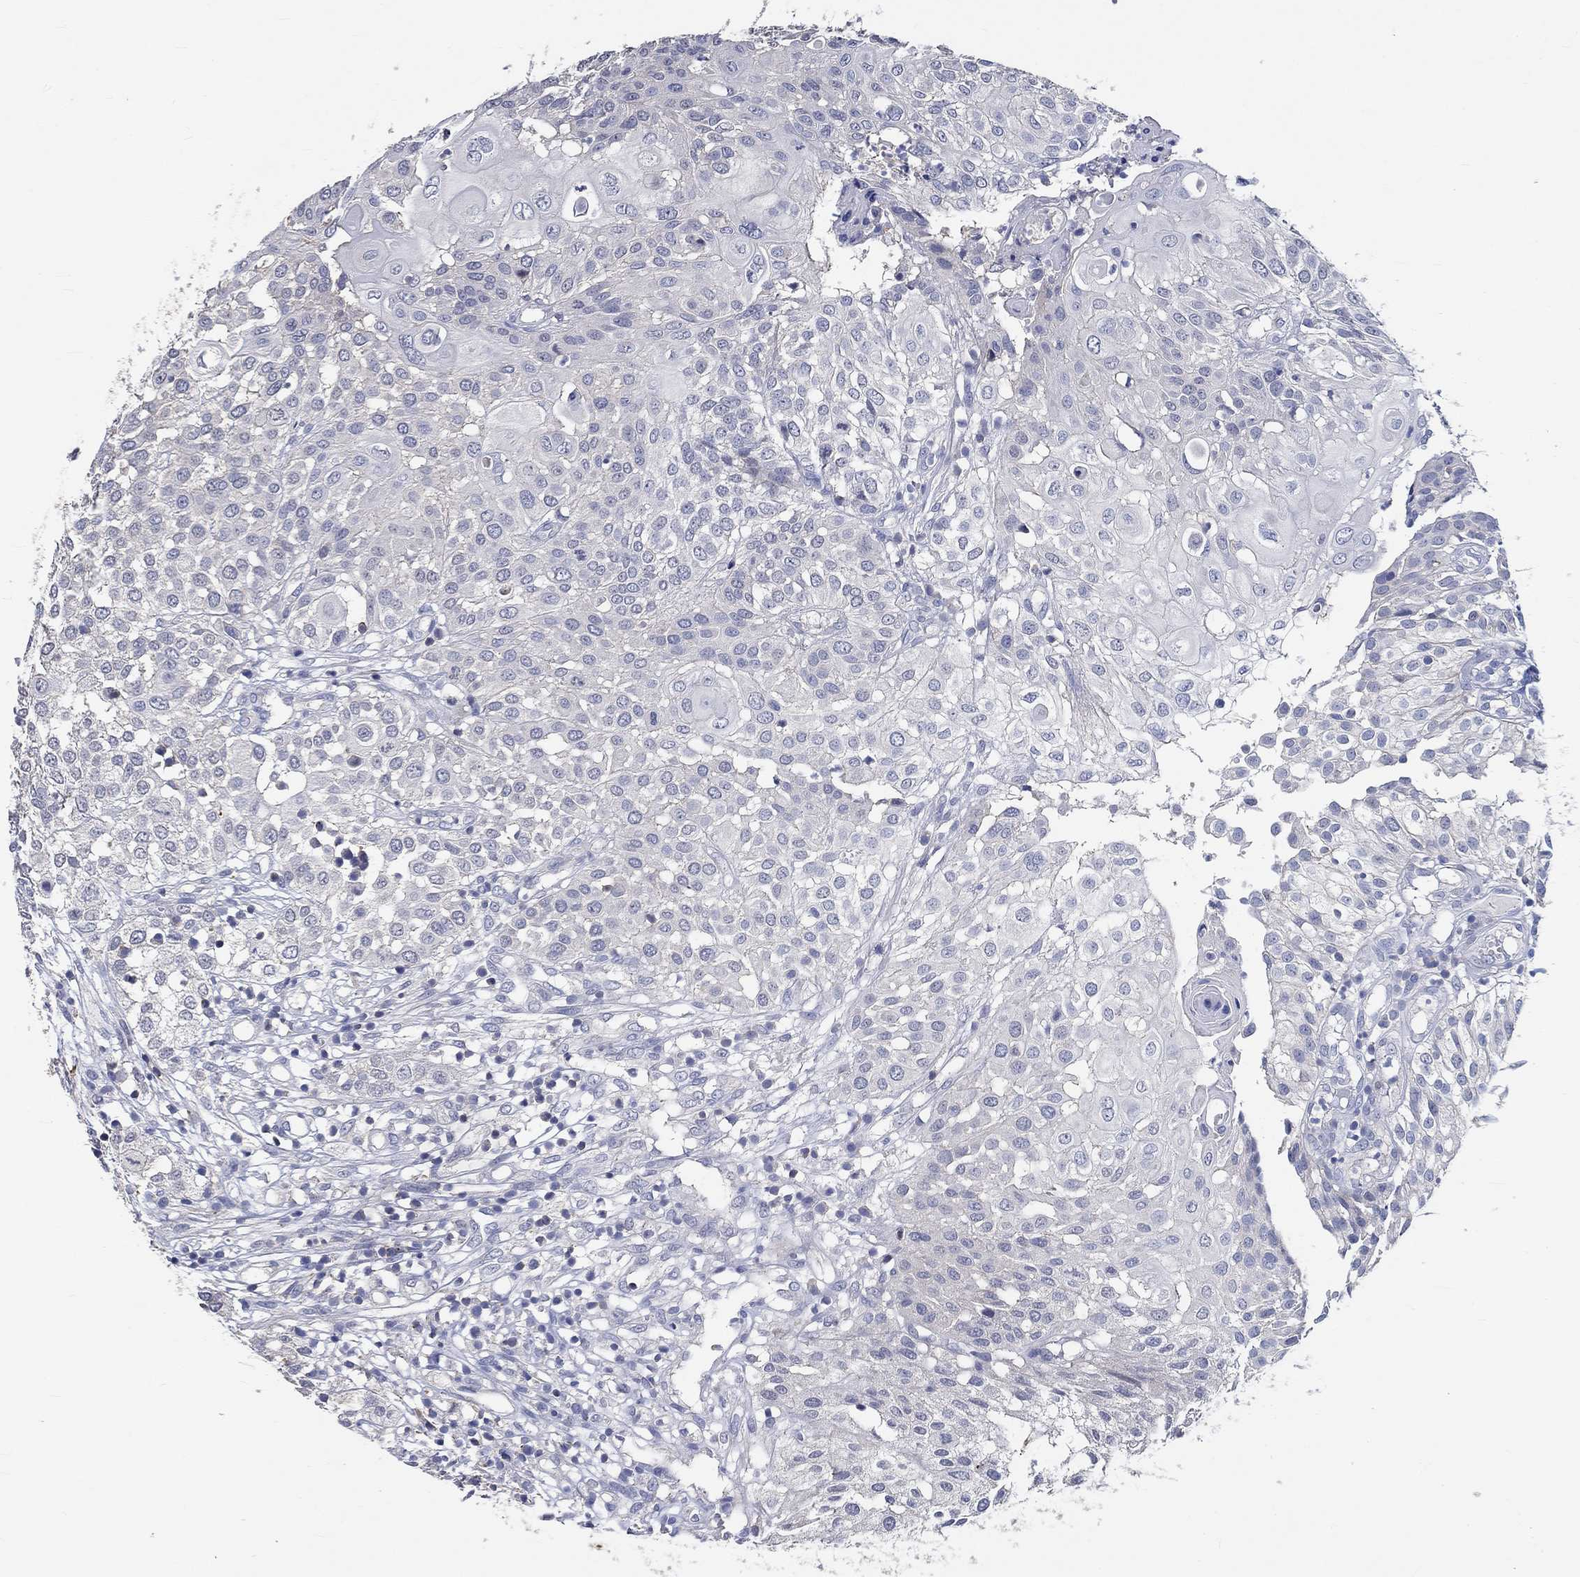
{"staining": {"intensity": "negative", "quantity": "none", "location": "none"}, "tissue": "urothelial cancer", "cell_type": "Tumor cells", "image_type": "cancer", "snomed": [{"axis": "morphology", "description": "Urothelial carcinoma, High grade"}, {"axis": "topography", "description": "Urinary bladder"}], "caption": "IHC micrograph of neoplastic tissue: human urothelial carcinoma (high-grade) stained with DAB reveals no significant protein staining in tumor cells.", "gene": "TNFAIP8L3", "patient": {"sex": "female", "age": 79}}